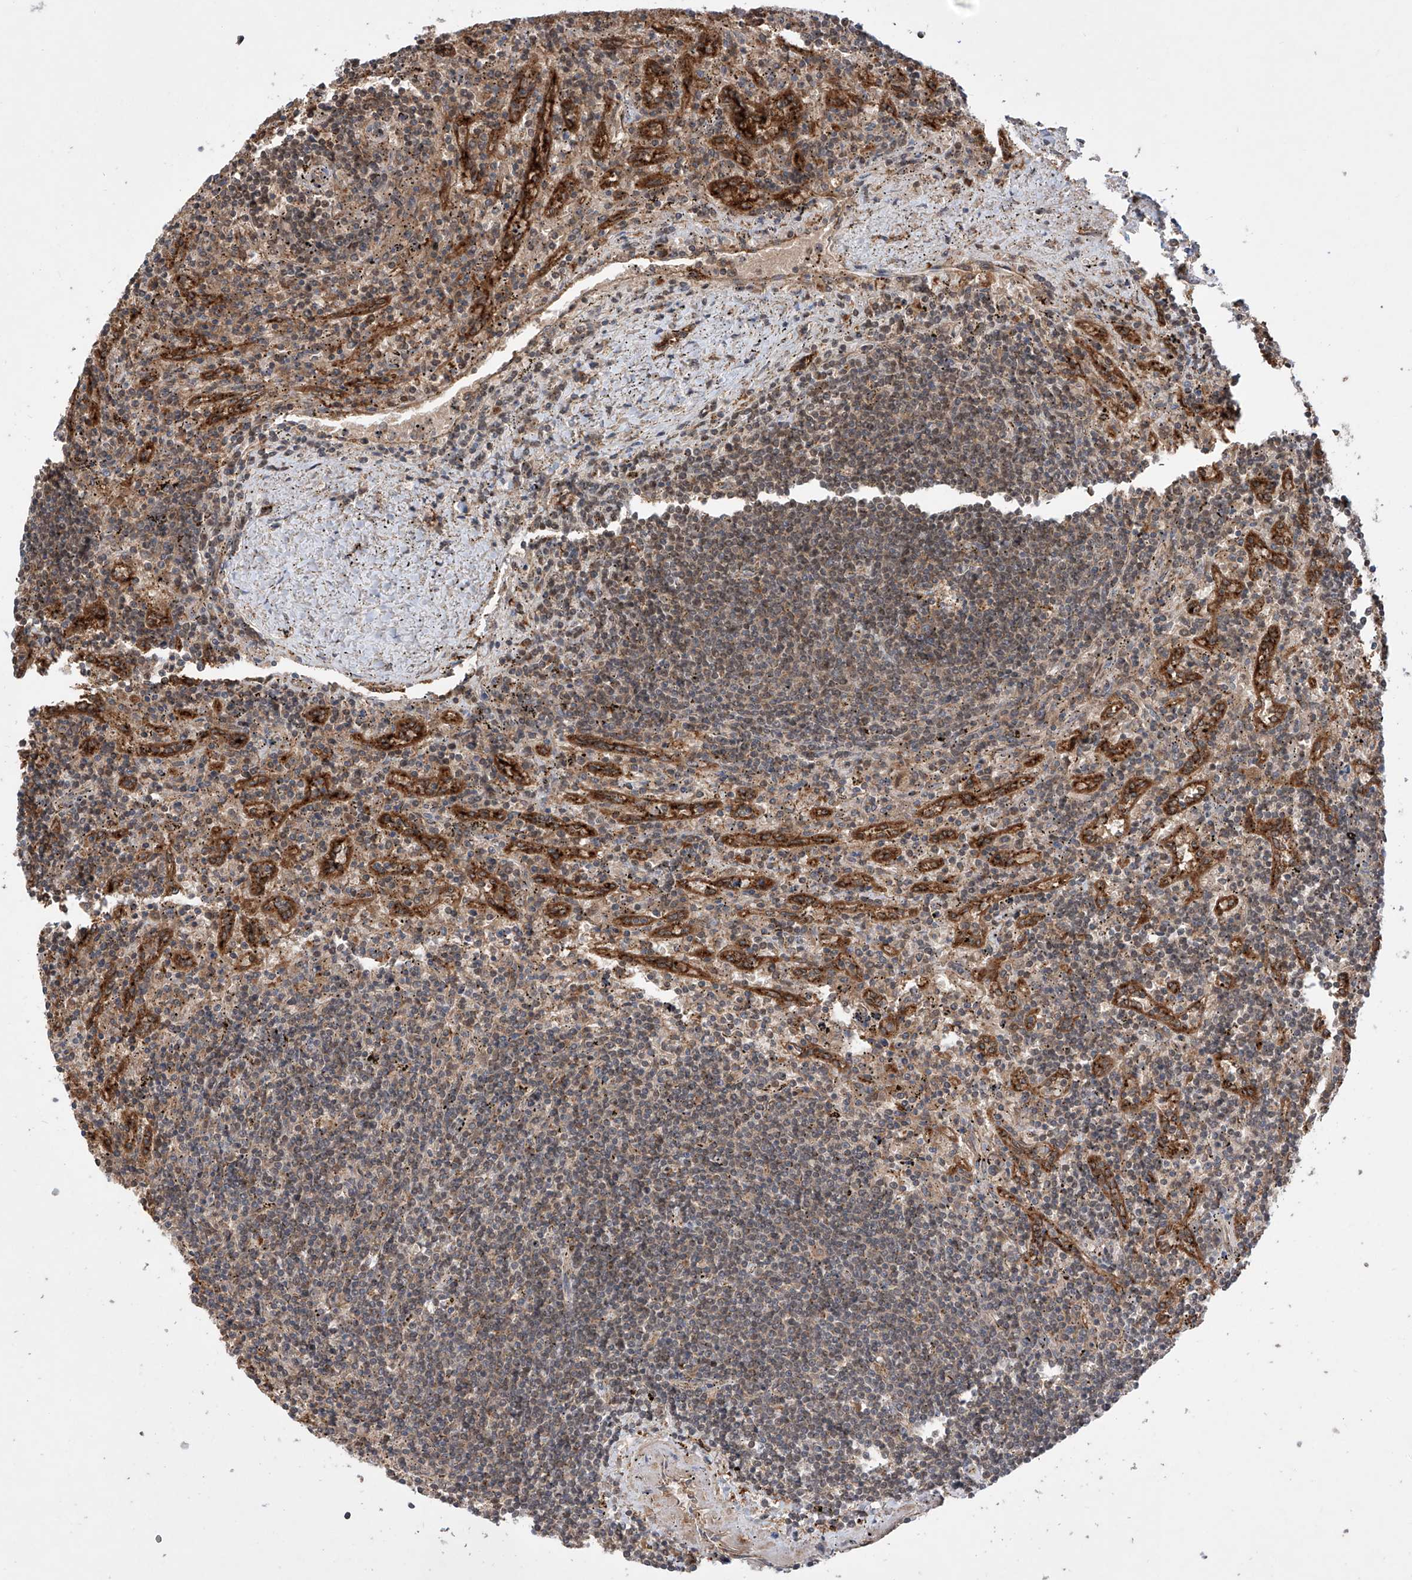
{"staining": {"intensity": "negative", "quantity": "none", "location": "none"}, "tissue": "lymphoma", "cell_type": "Tumor cells", "image_type": "cancer", "snomed": [{"axis": "morphology", "description": "Malignant lymphoma, non-Hodgkin's type, Low grade"}, {"axis": "topography", "description": "Spleen"}], "caption": "Lymphoma stained for a protein using immunohistochemistry (IHC) reveals no staining tumor cells.", "gene": "HOXC8", "patient": {"sex": "male", "age": 76}}